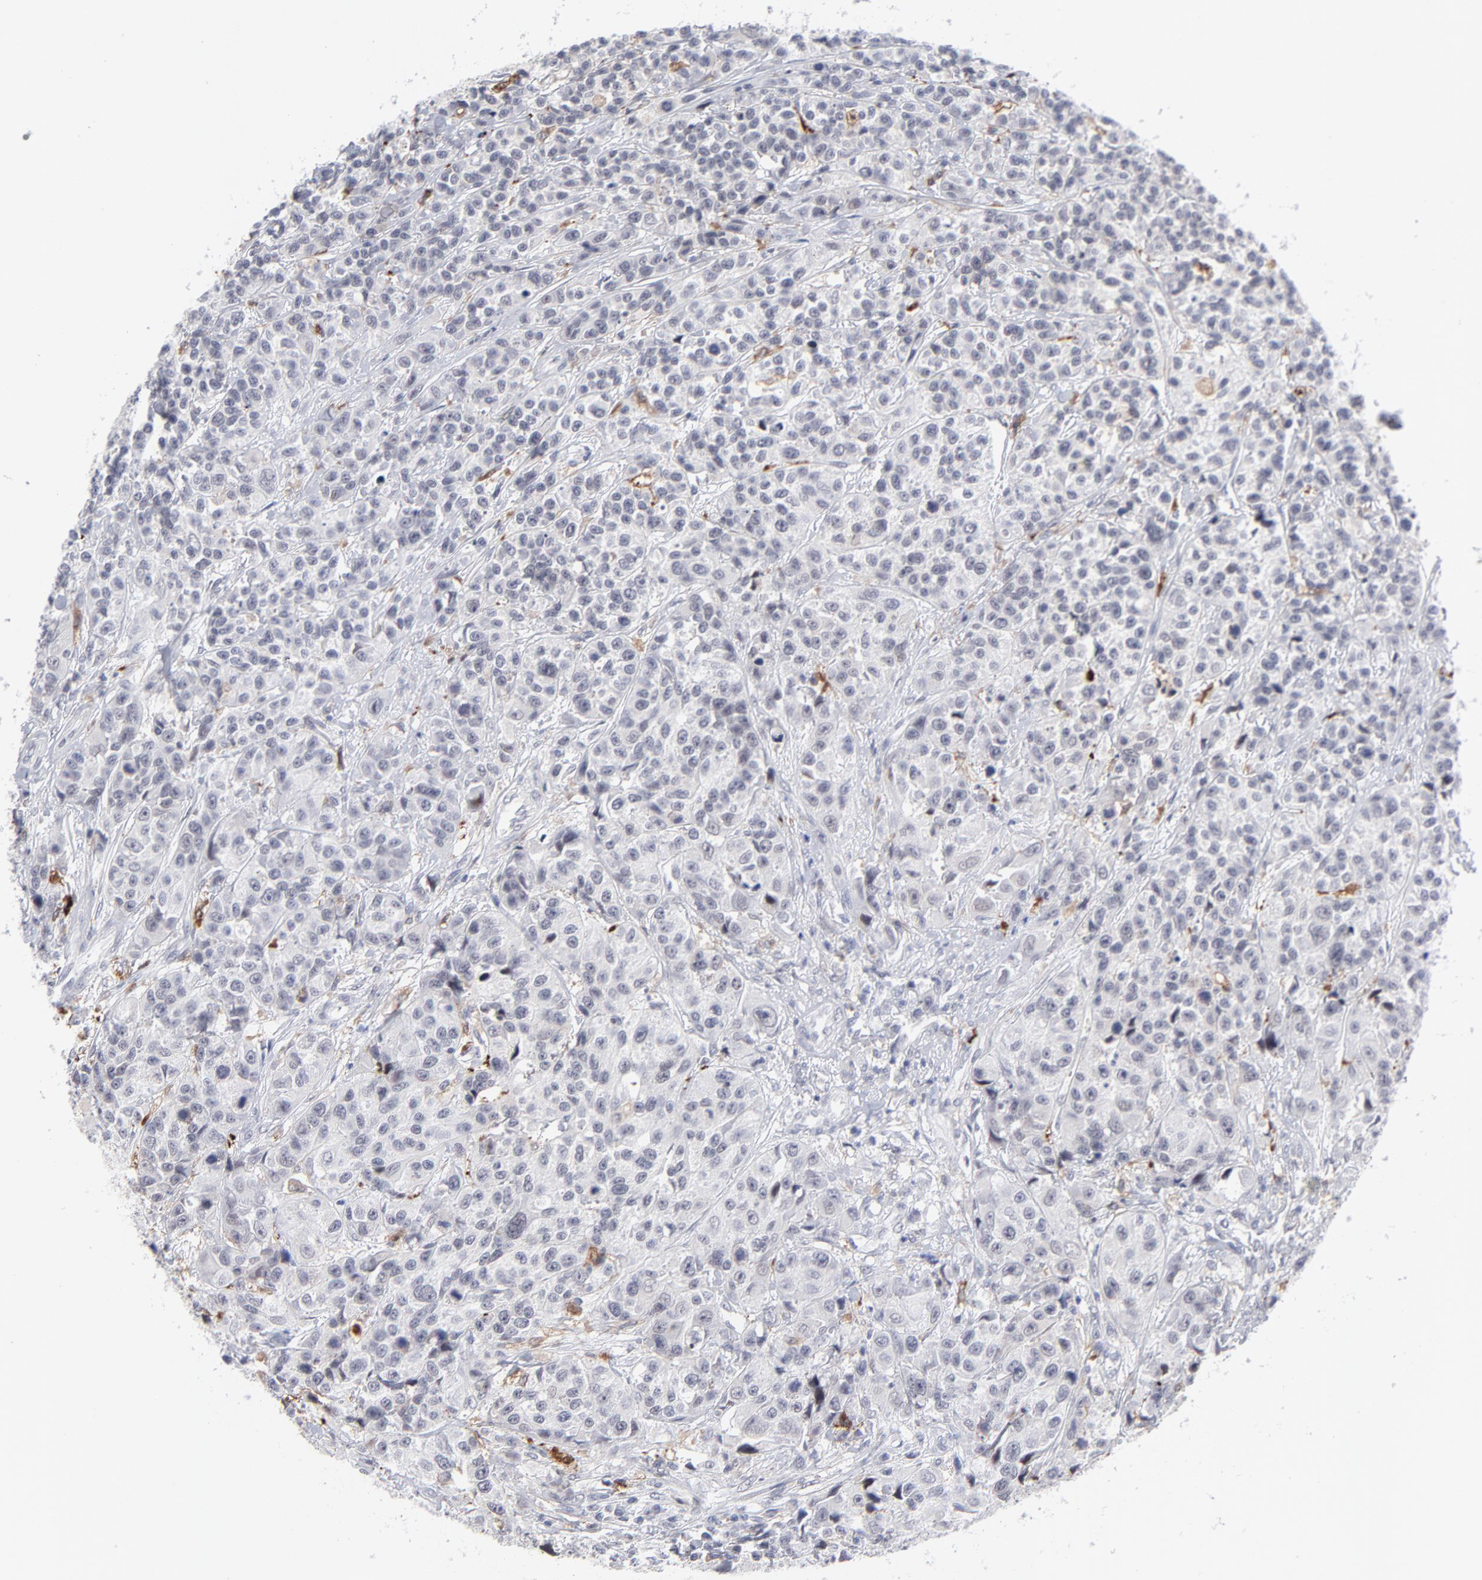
{"staining": {"intensity": "negative", "quantity": "none", "location": "none"}, "tissue": "urothelial cancer", "cell_type": "Tumor cells", "image_type": "cancer", "snomed": [{"axis": "morphology", "description": "Urothelial carcinoma, High grade"}, {"axis": "topography", "description": "Urinary bladder"}], "caption": "This is an immunohistochemistry (IHC) image of urothelial cancer. There is no expression in tumor cells.", "gene": "CCR2", "patient": {"sex": "female", "age": 81}}